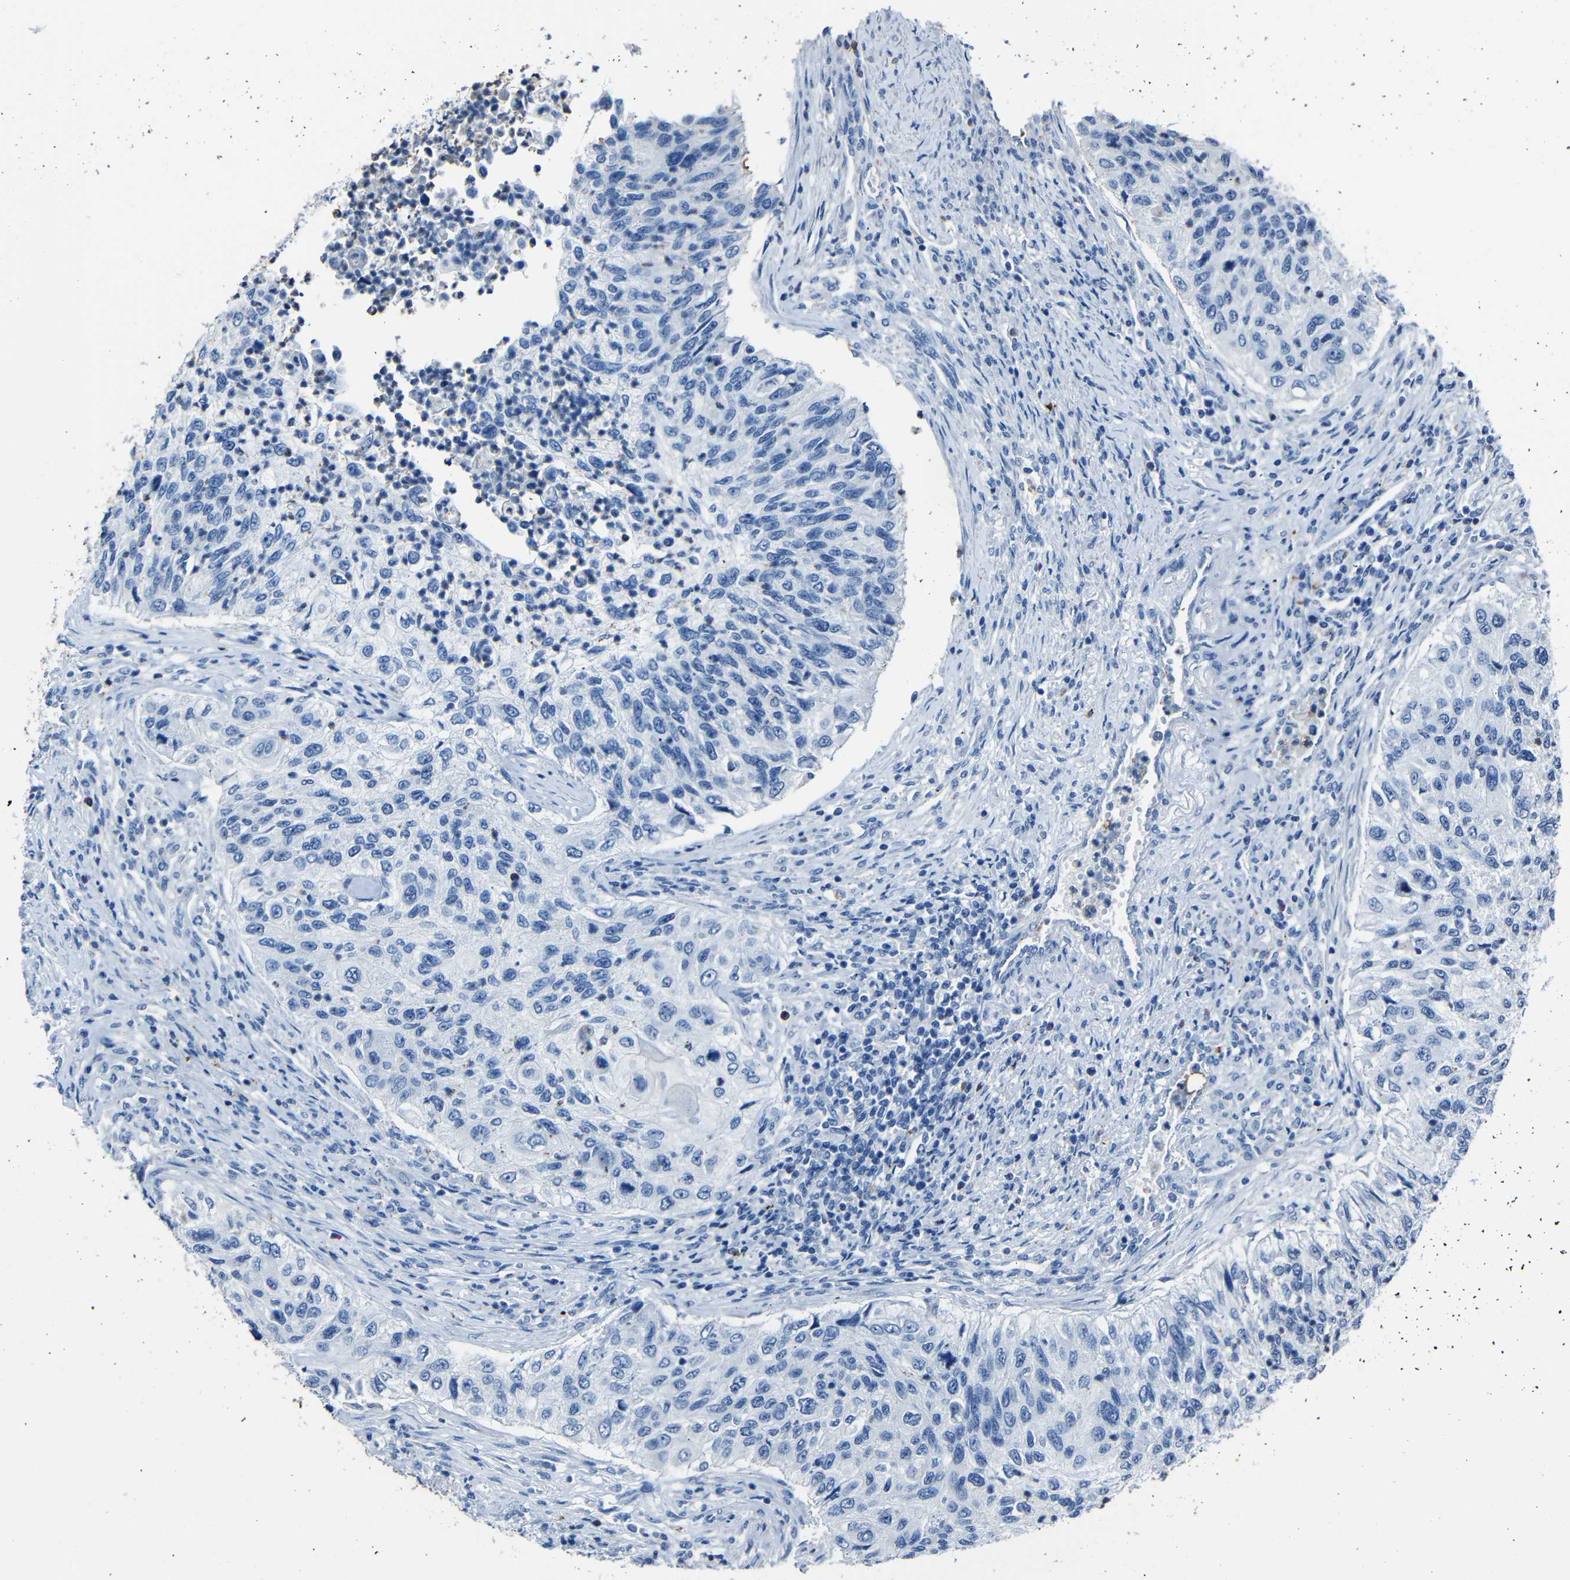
{"staining": {"intensity": "negative", "quantity": "none", "location": "none"}, "tissue": "urothelial cancer", "cell_type": "Tumor cells", "image_type": "cancer", "snomed": [{"axis": "morphology", "description": "Urothelial carcinoma, High grade"}, {"axis": "topography", "description": "Urinary bladder"}], "caption": "High-grade urothelial carcinoma stained for a protein using immunohistochemistry (IHC) exhibits no staining tumor cells.", "gene": "CLDN11", "patient": {"sex": "female", "age": 60}}